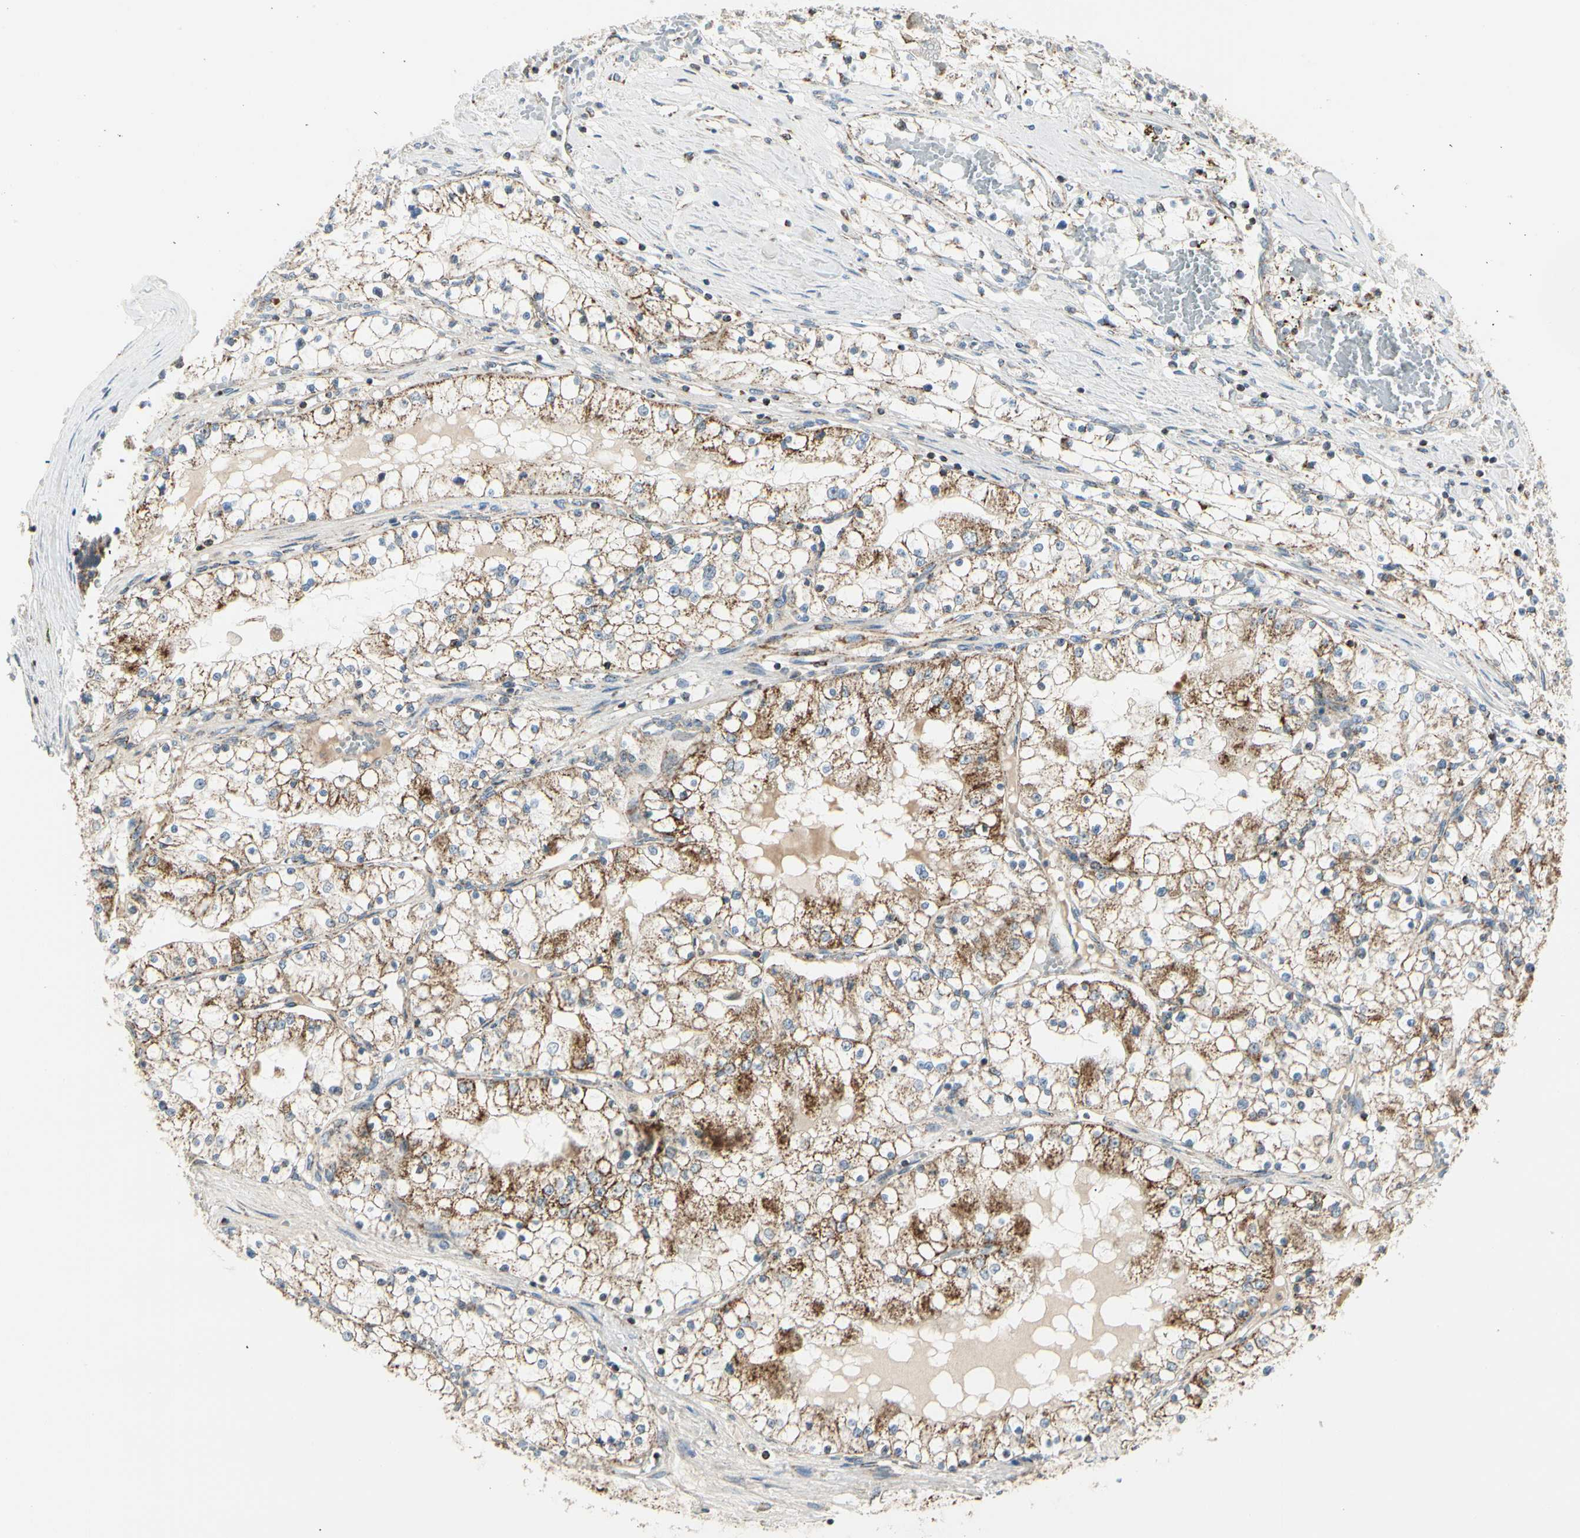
{"staining": {"intensity": "moderate", "quantity": ">75%", "location": "cytoplasmic/membranous"}, "tissue": "renal cancer", "cell_type": "Tumor cells", "image_type": "cancer", "snomed": [{"axis": "morphology", "description": "Adenocarcinoma, NOS"}, {"axis": "topography", "description": "Kidney"}], "caption": "Approximately >75% of tumor cells in human renal adenocarcinoma demonstrate moderate cytoplasmic/membranous protein positivity as visualized by brown immunohistochemical staining.", "gene": "ANKS6", "patient": {"sex": "male", "age": 68}}